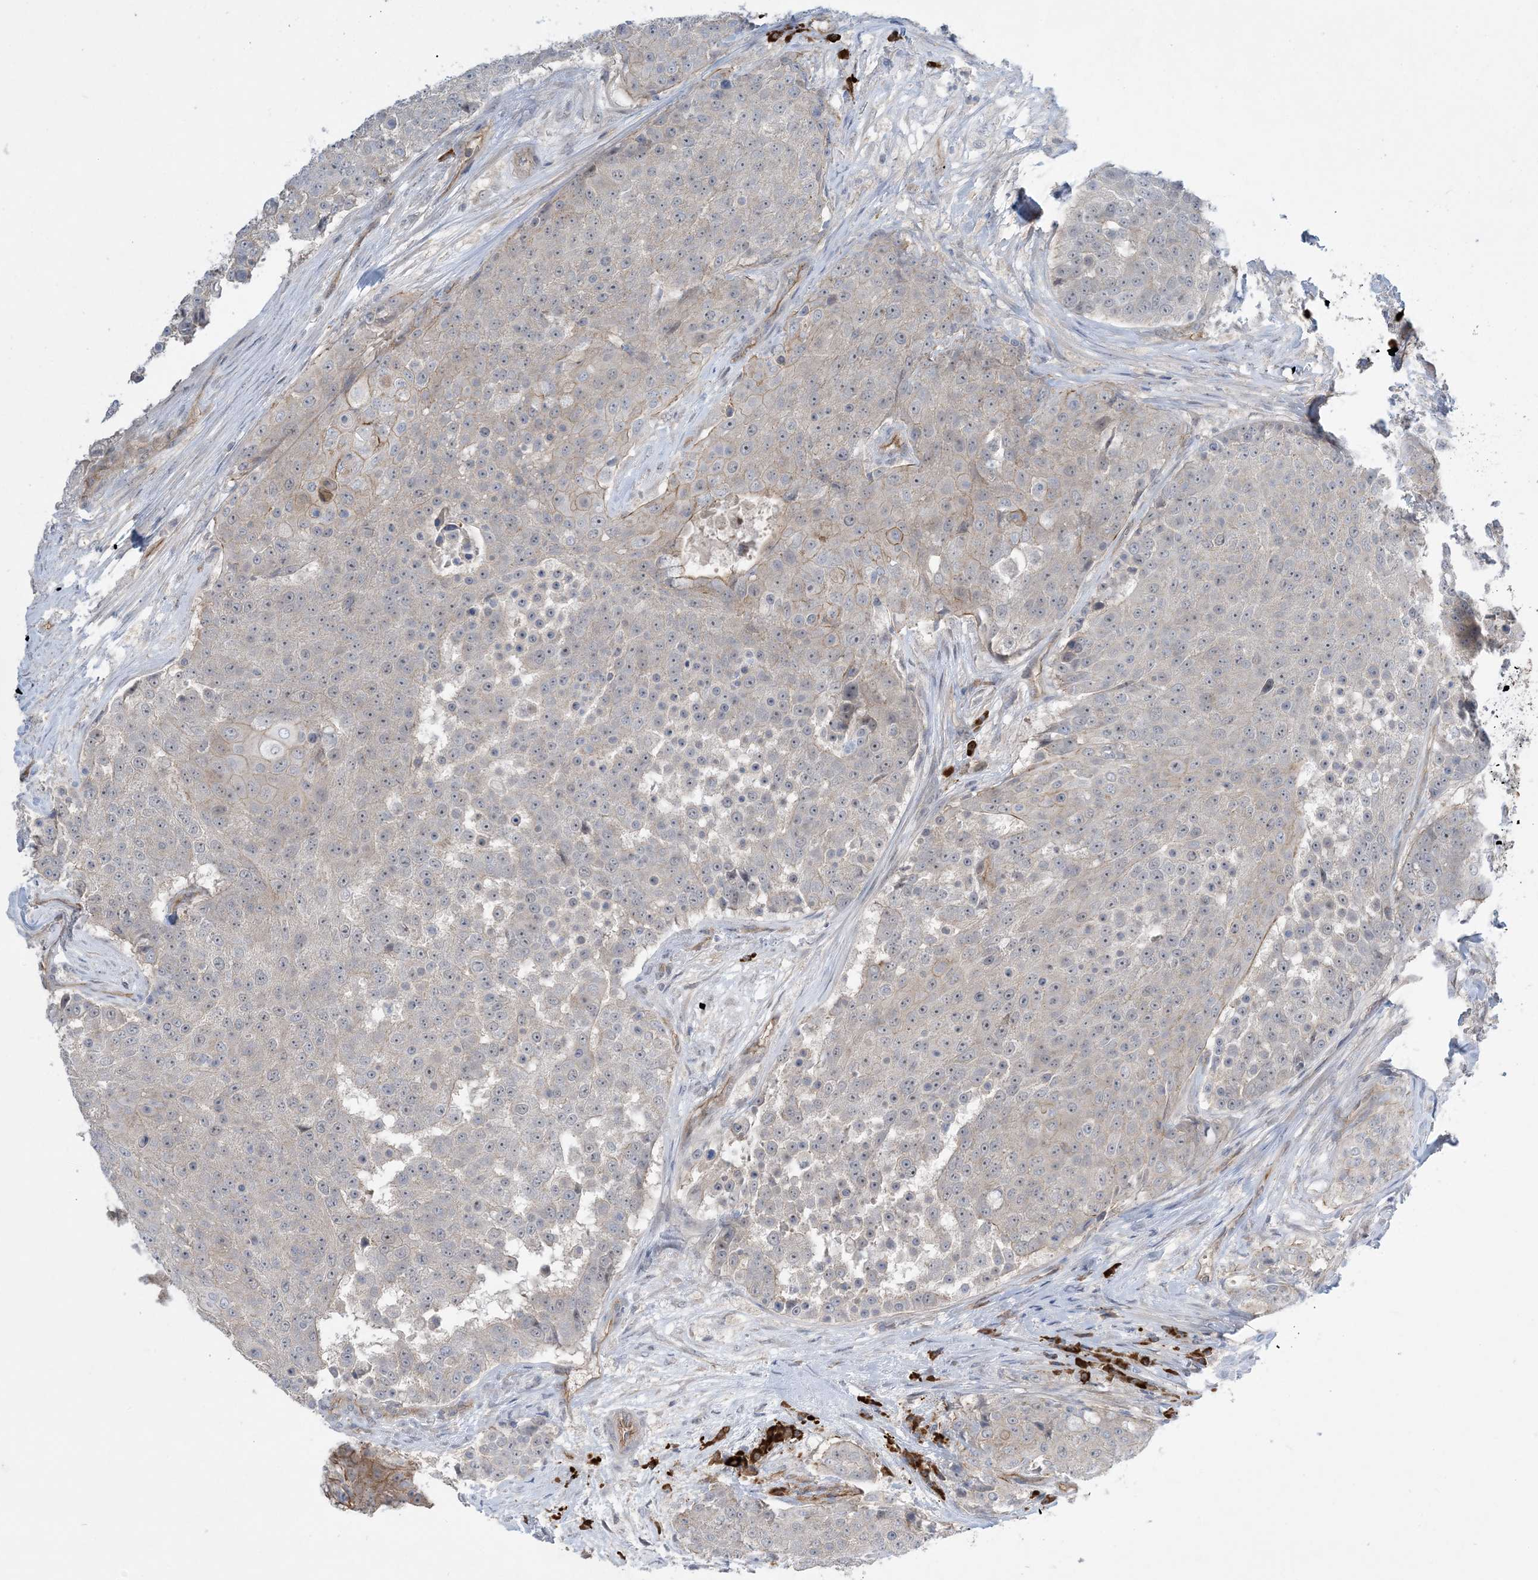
{"staining": {"intensity": "weak", "quantity": "<25%", "location": "cytoplasmic/membranous"}, "tissue": "urothelial cancer", "cell_type": "Tumor cells", "image_type": "cancer", "snomed": [{"axis": "morphology", "description": "Urothelial carcinoma, High grade"}, {"axis": "topography", "description": "Urinary bladder"}], "caption": "Tumor cells show no significant protein staining in urothelial carcinoma (high-grade).", "gene": "AOC1", "patient": {"sex": "female", "age": 63}}